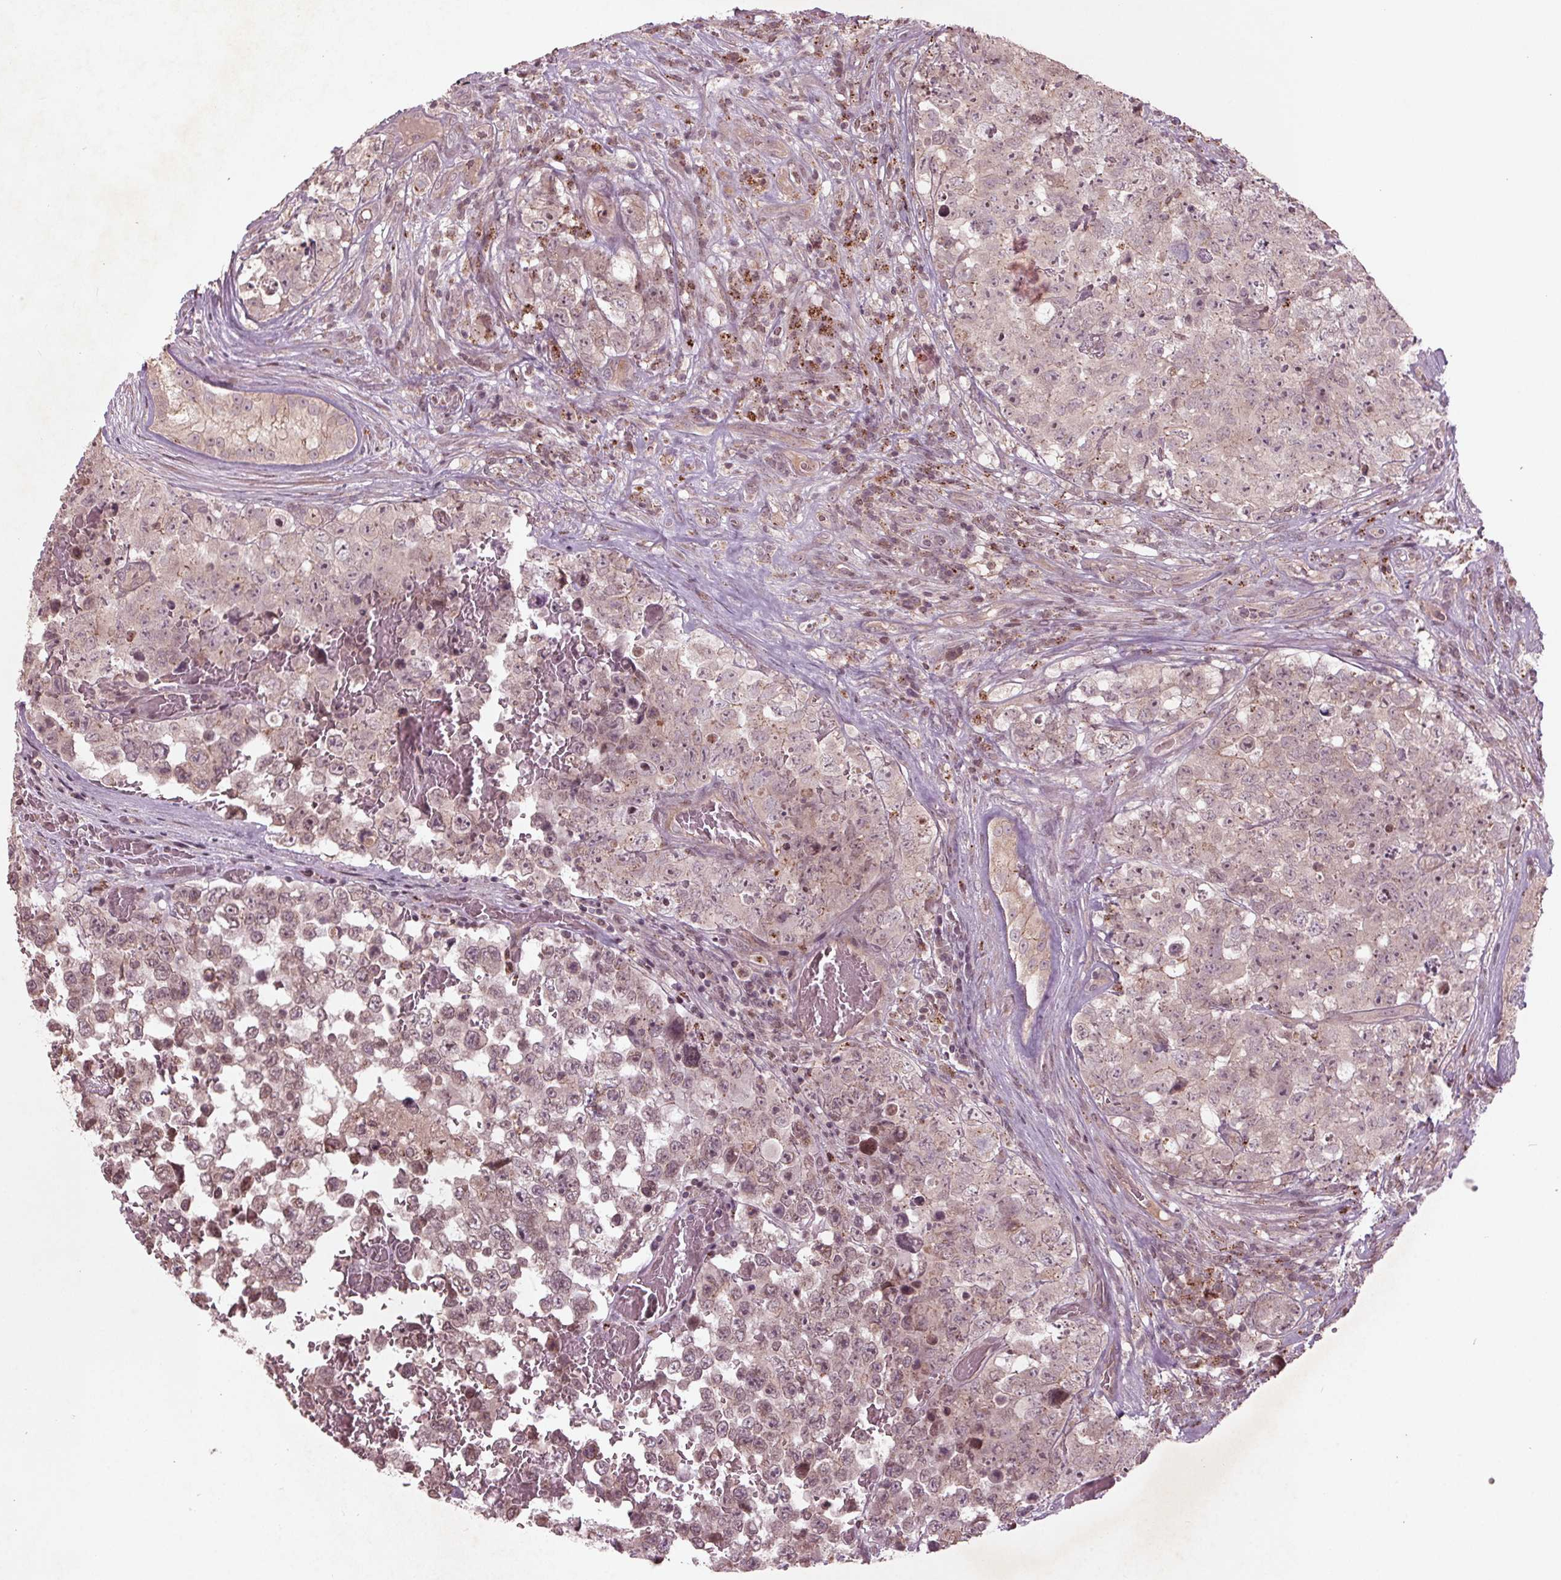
{"staining": {"intensity": "moderate", "quantity": "<25%", "location": "nuclear"}, "tissue": "testis cancer", "cell_type": "Tumor cells", "image_type": "cancer", "snomed": [{"axis": "morphology", "description": "Carcinoma, Embryonal, NOS"}, {"axis": "topography", "description": "Testis"}], "caption": "Testis embryonal carcinoma stained with a brown dye shows moderate nuclear positive expression in about <25% of tumor cells.", "gene": "CDKL4", "patient": {"sex": "male", "age": 18}}